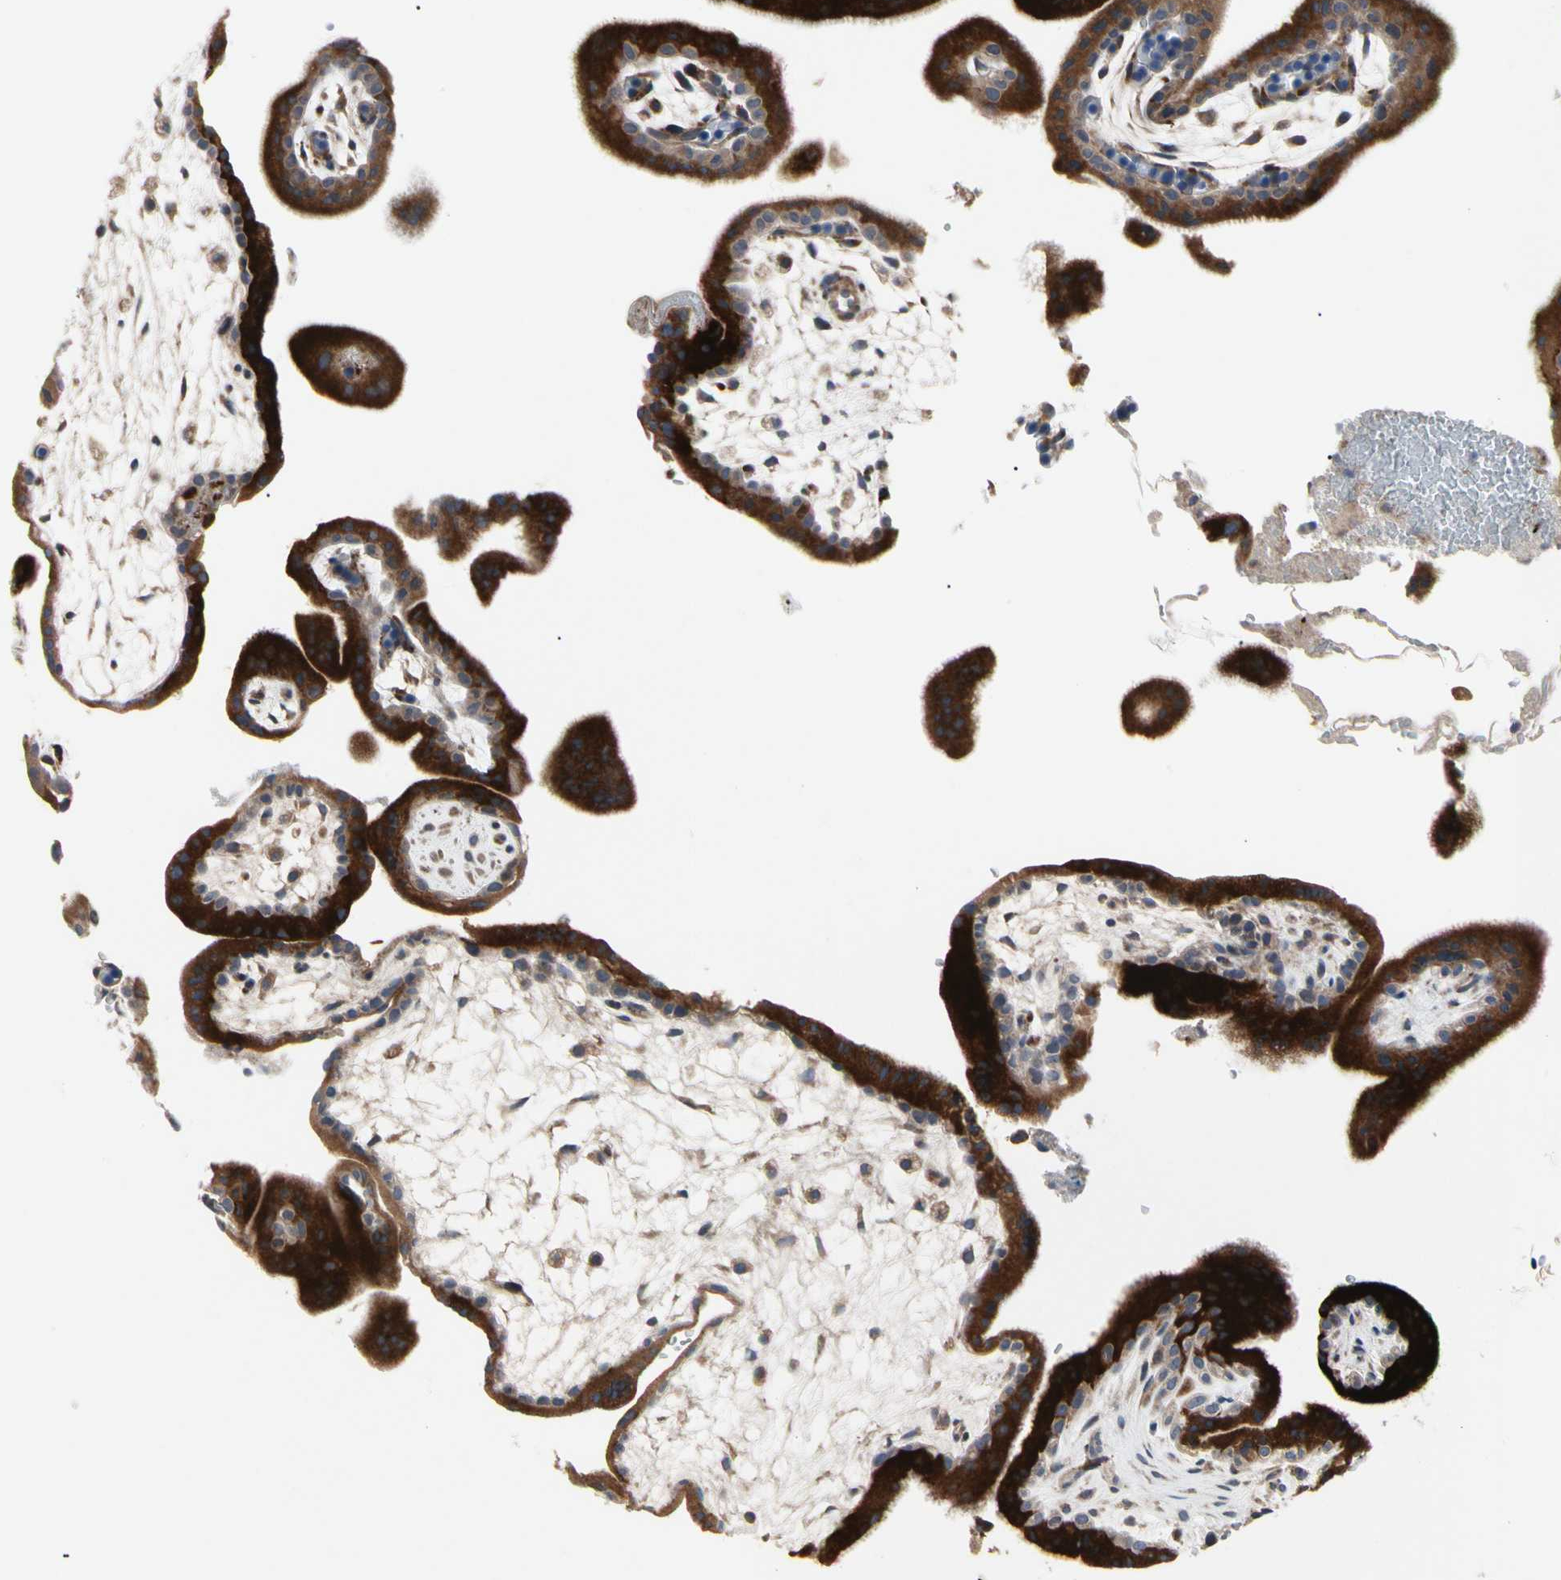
{"staining": {"intensity": "negative", "quantity": "none", "location": "none"}, "tissue": "placenta", "cell_type": "Decidual cells", "image_type": "normal", "snomed": [{"axis": "morphology", "description": "Normal tissue, NOS"}, {"axis": "topography", "description": "Placenta"}], "caption": "DAB (3,3'-diaminobenzidine) immunohistochemical staining of normal placenta exhibits no significant staining in decidual cells. (DAB immunohistochemistry, high magnification).", "gene": "MMEL1", "patient": {"sex": "female", "age": 35}}